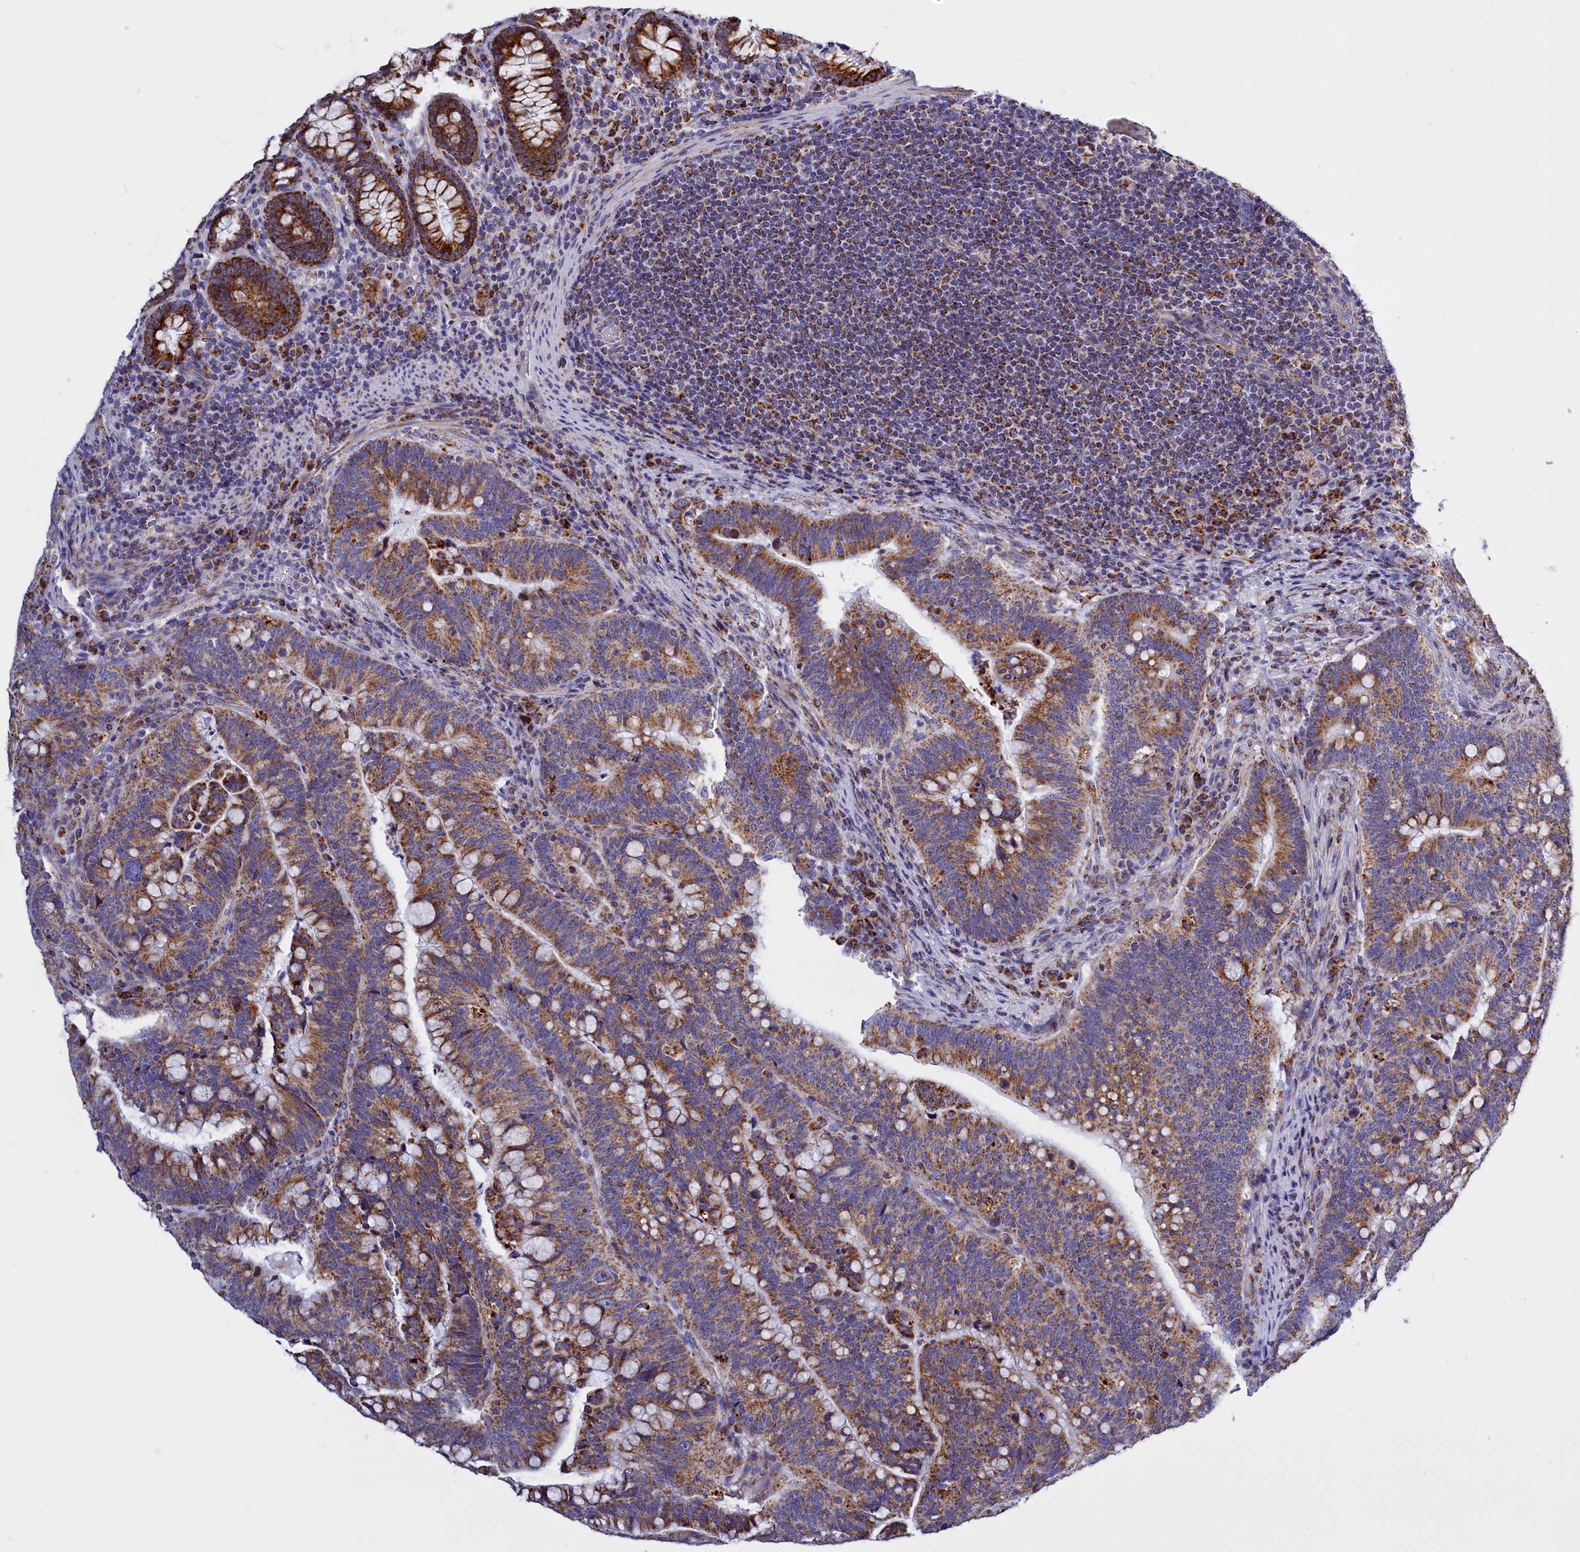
{"staining": {"intensity": "moderate", "quantity": ">75%", "location": "cytoplasmic/membranous"}, "tissue": "colorectal cancer", "cell_type": "Tumor cells", "image_type": "cancer", "snomed": [{"axis": "morphology", "description": "Normal tissue, NOS"}, {"axis": "morphology", "description": "Adenocarcinoma, NOS"}, {"axis": "topography", "description": "Colon"}], "caption": "Immunohistochemical staining of human colorectal cancer reveals moderate cytoplasmic/membranous protein staining in approximately >75% of tumor cells.", "gene": "VDAC2", "patient": {"sex": "female", "age": 66}}